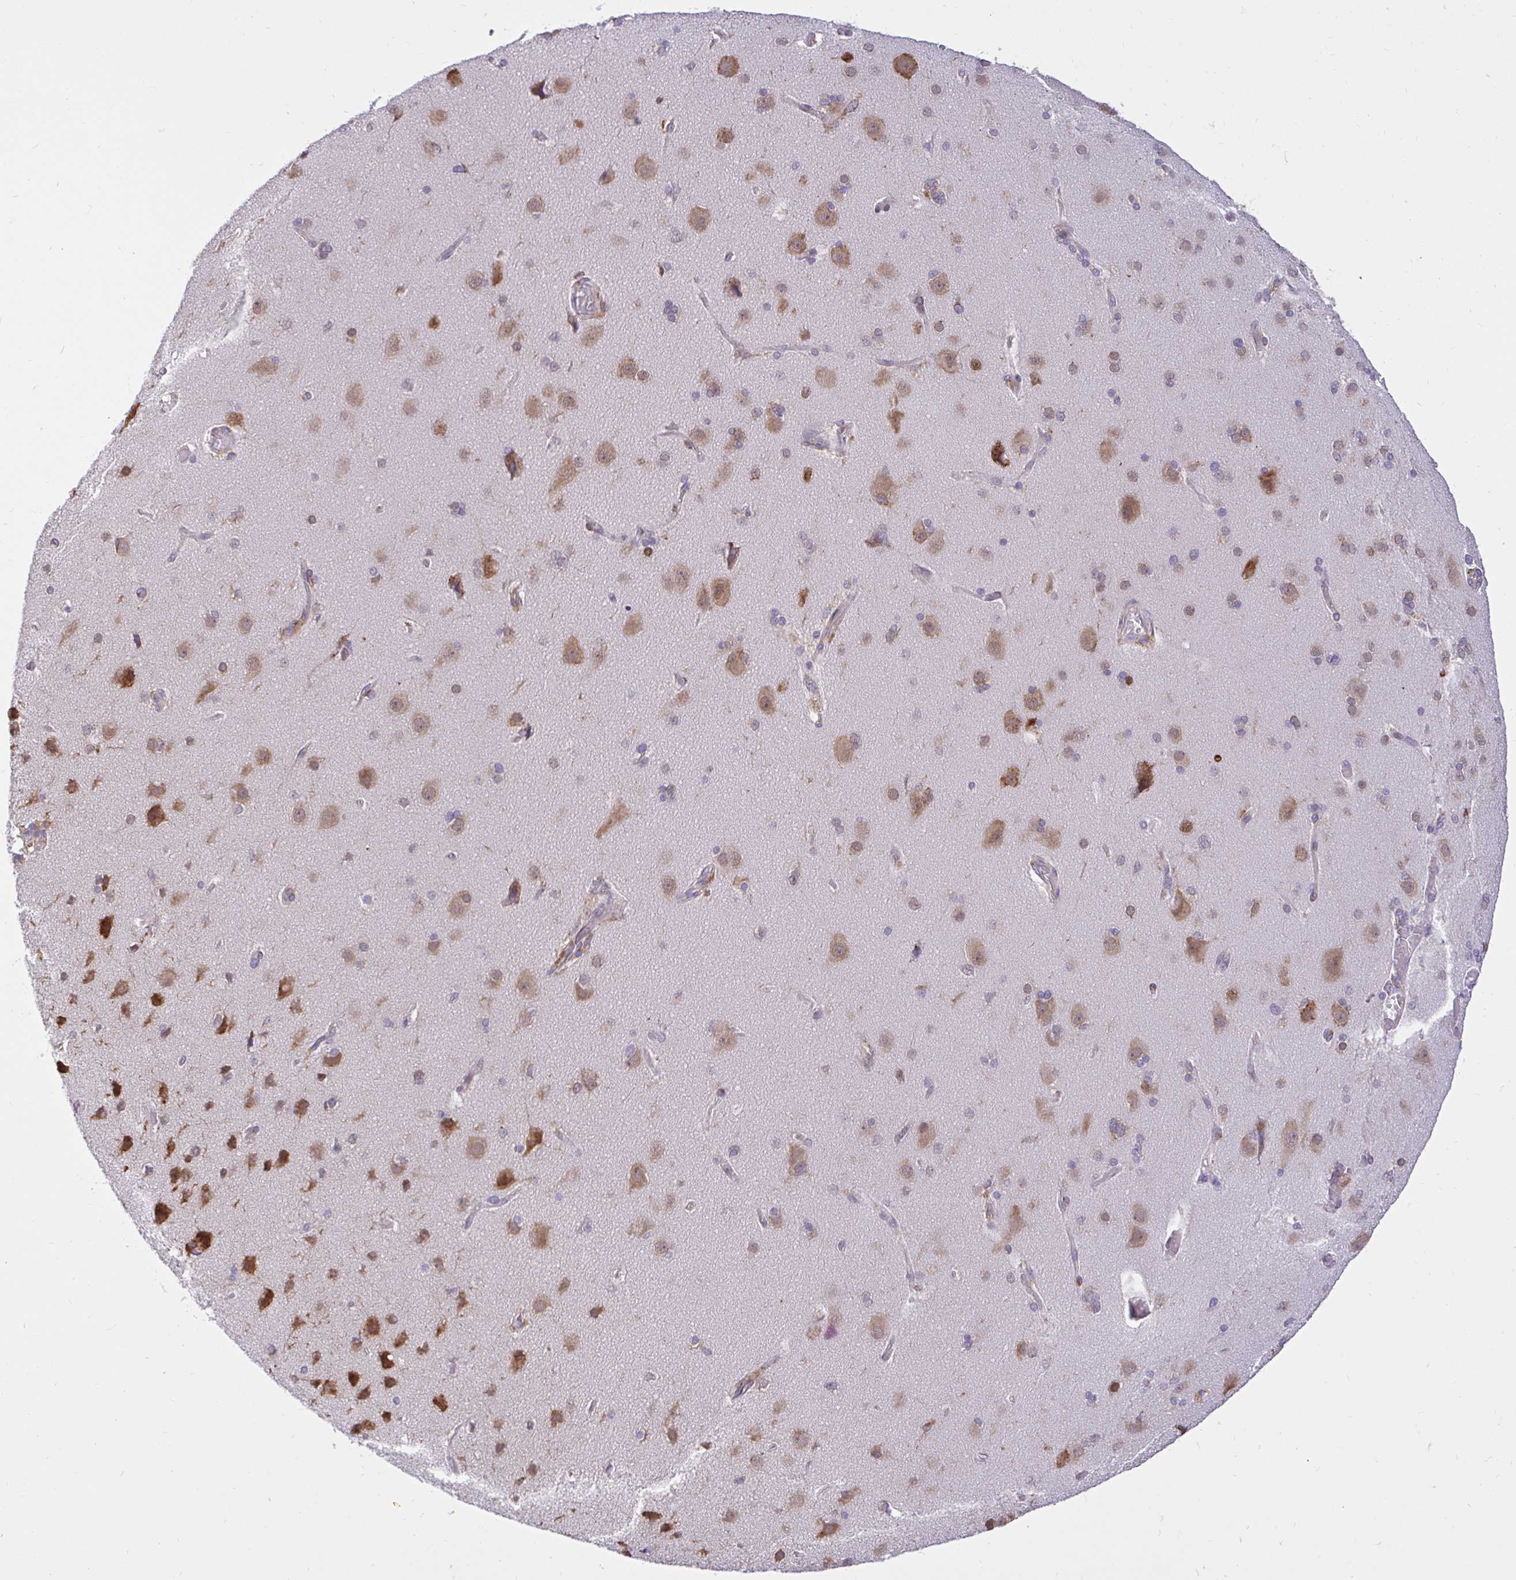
{"staining": {"intensity": "negative", "quantity": "none", "location": "none"}, "tissue": "cerebral cortex", "cell_type": "Endothelial cells", "image_type": "normal", "snomed": [{"axis": "morphology", "description": "Normal tissue, NOS"}, {"axis": "morphology", "description": "Glioma, malignant, High grade"}, {"axis": "topography", "description": "Cerebral cortex"}], "caption": "This photomicrograph is of unremarkable cerebral cortex stained with immunohistochemistry (IHC) to label a protein in brown with the nuclei are counter-stained blue. There is no positivity in endothelial cells.", "gene": "NAALAD2", "patient": {"sex": "male", "age": 71}}